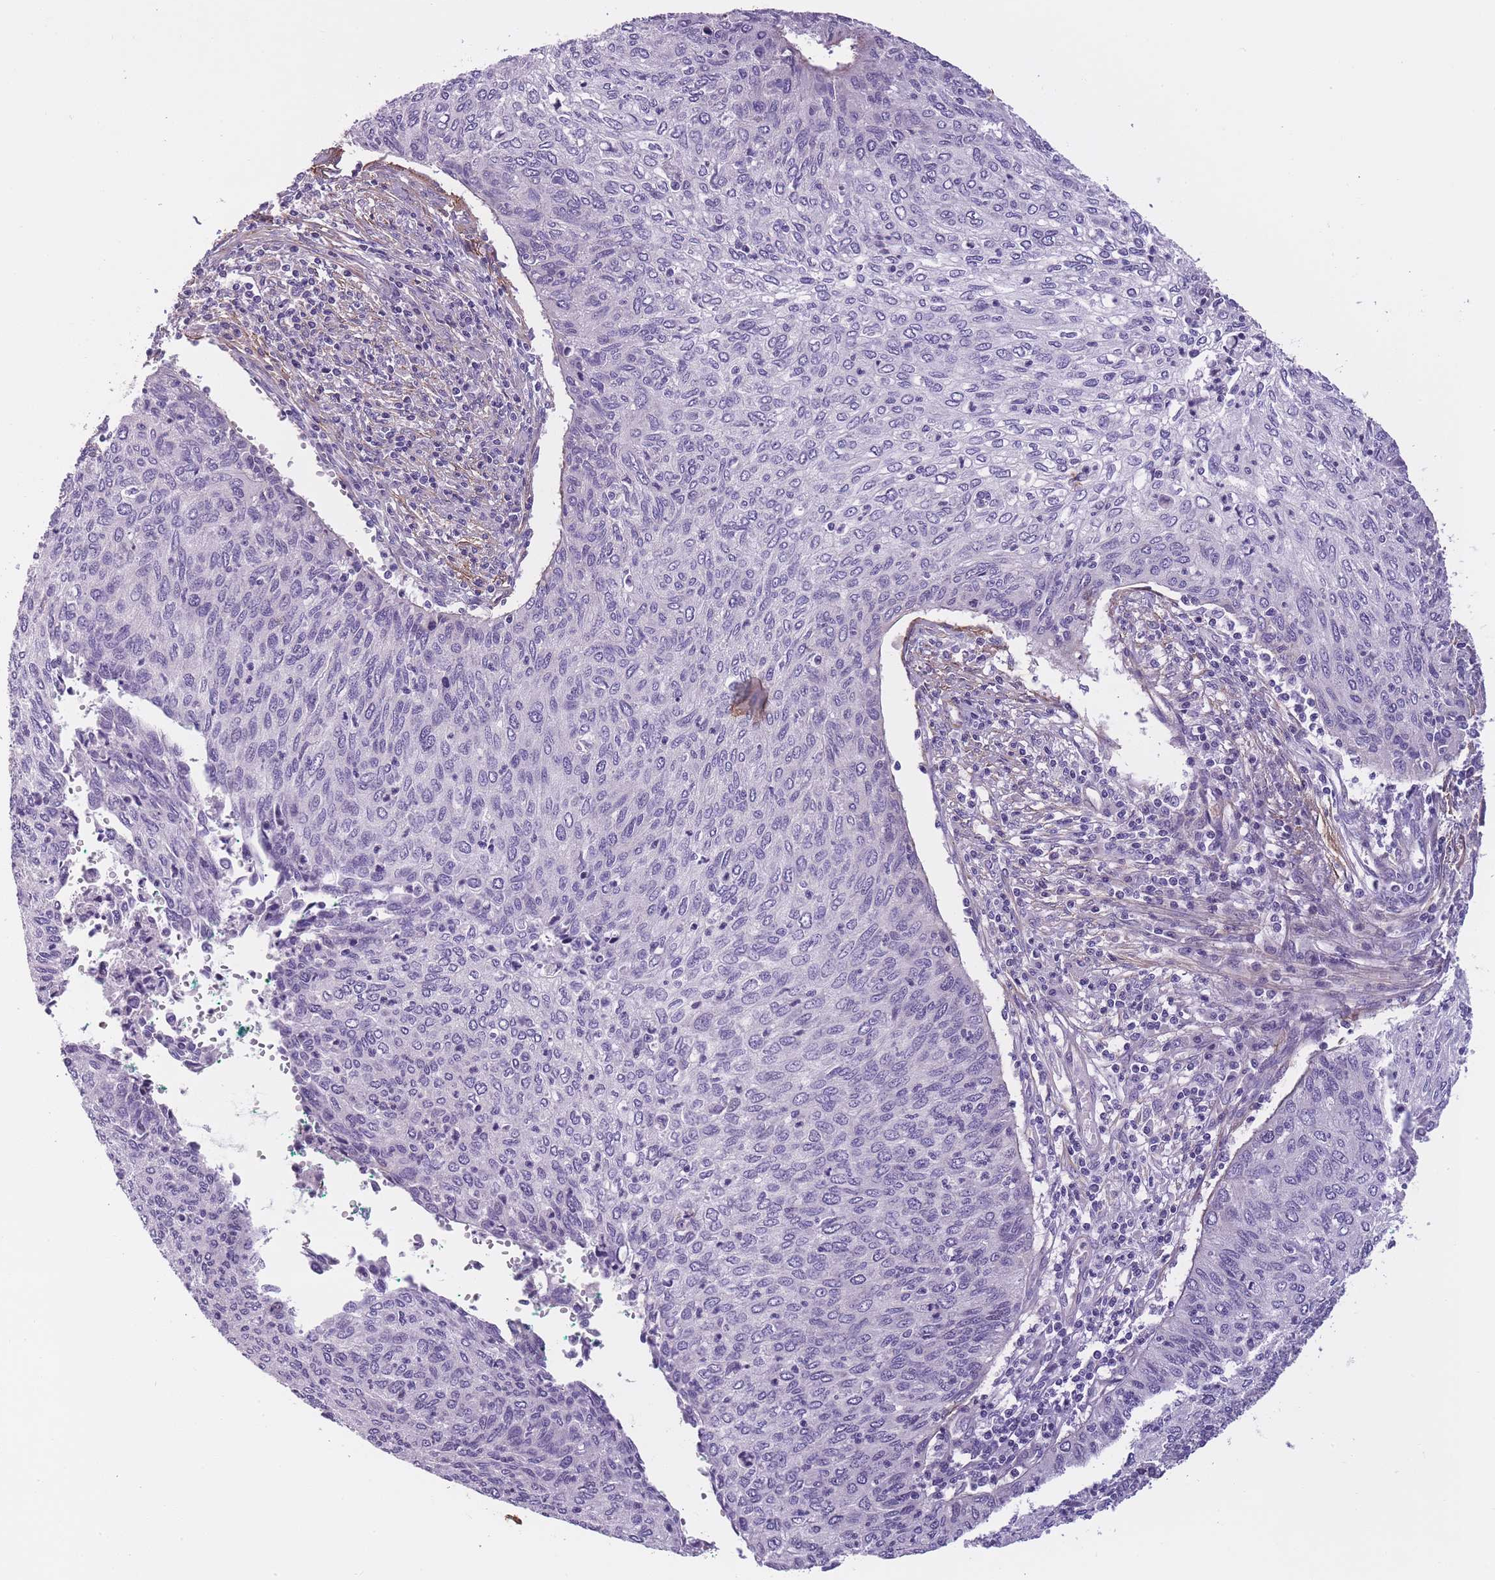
{"staining": {"intensity": "negative", "quantity": "none", "location": "none"}, "tissue": "cervical cancer", "cell_type": "Tumor cells", "image_type": "cancer", "snomed": [{"axis": "morphology", "description": "Squamous cell carcinoma, NOS"}, {"axis": "topography", "description": "Cervix"}], "caption": "Tumor cells show no significant protein staining in cervical cancer (squamous cell carcinoma).", "gene": "FAM124A", "patient": {"sex": "female", "age": 38}}